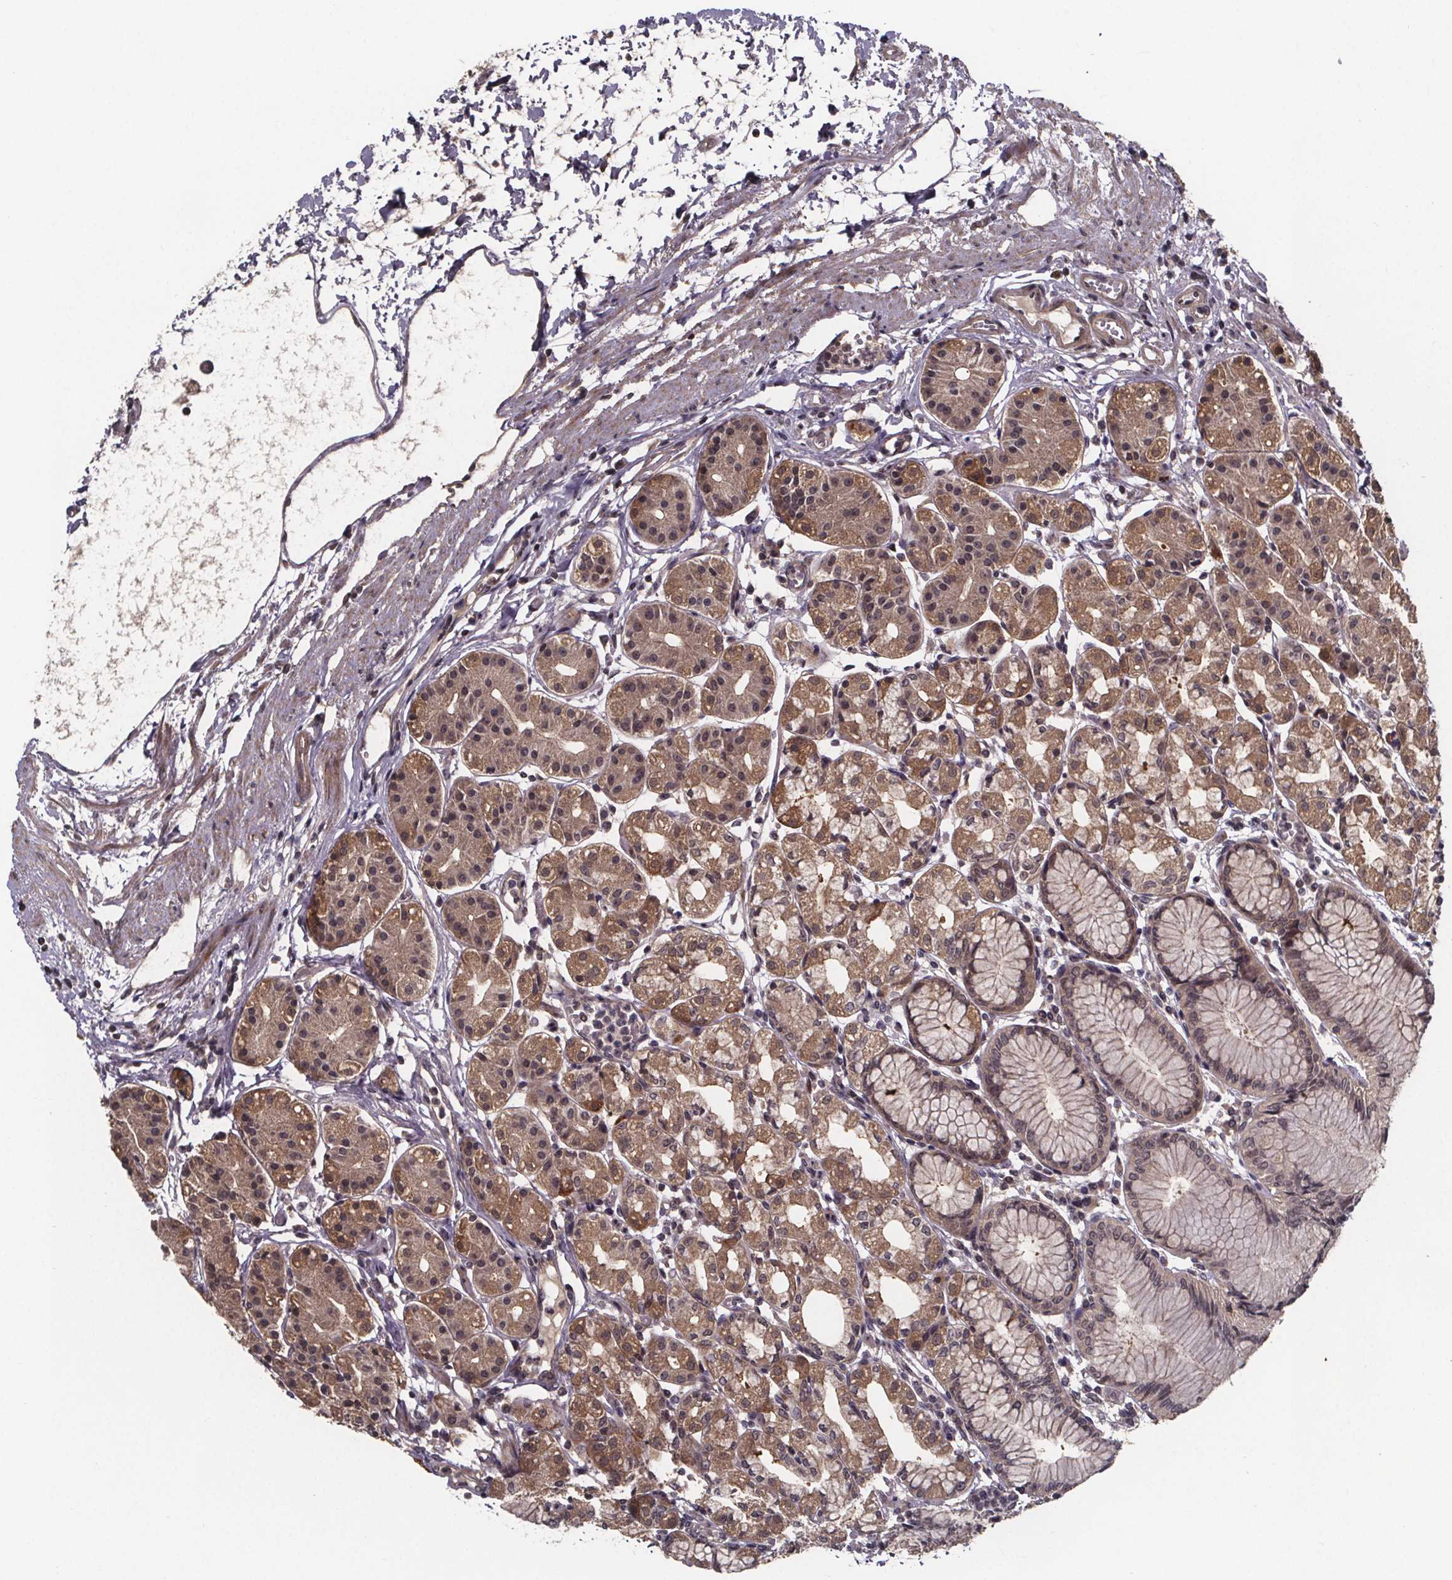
{"staining": {"intensity": "weak", "quantity": ">75%", "location": "cytoplasmic/membranous,nuclear"}, "tissue": "stomach", "cell_type": "Glandular cells", "image_type": "normal", "snomed": [{"axis": "morphology", "description": "Normal tissue, NOS"}, {"axis": "topography", "description": "Skeletal muscle"}, {"axis": "topography", "description": "Stomach"}], "caption": "Protein staining of benign stomach shows weak cytoplasmic/membranous,nuclear expression in approximately >75% of glandular cells.", "gene": "FN3KRP", "patient": {"sex": "female", "age": 57}}